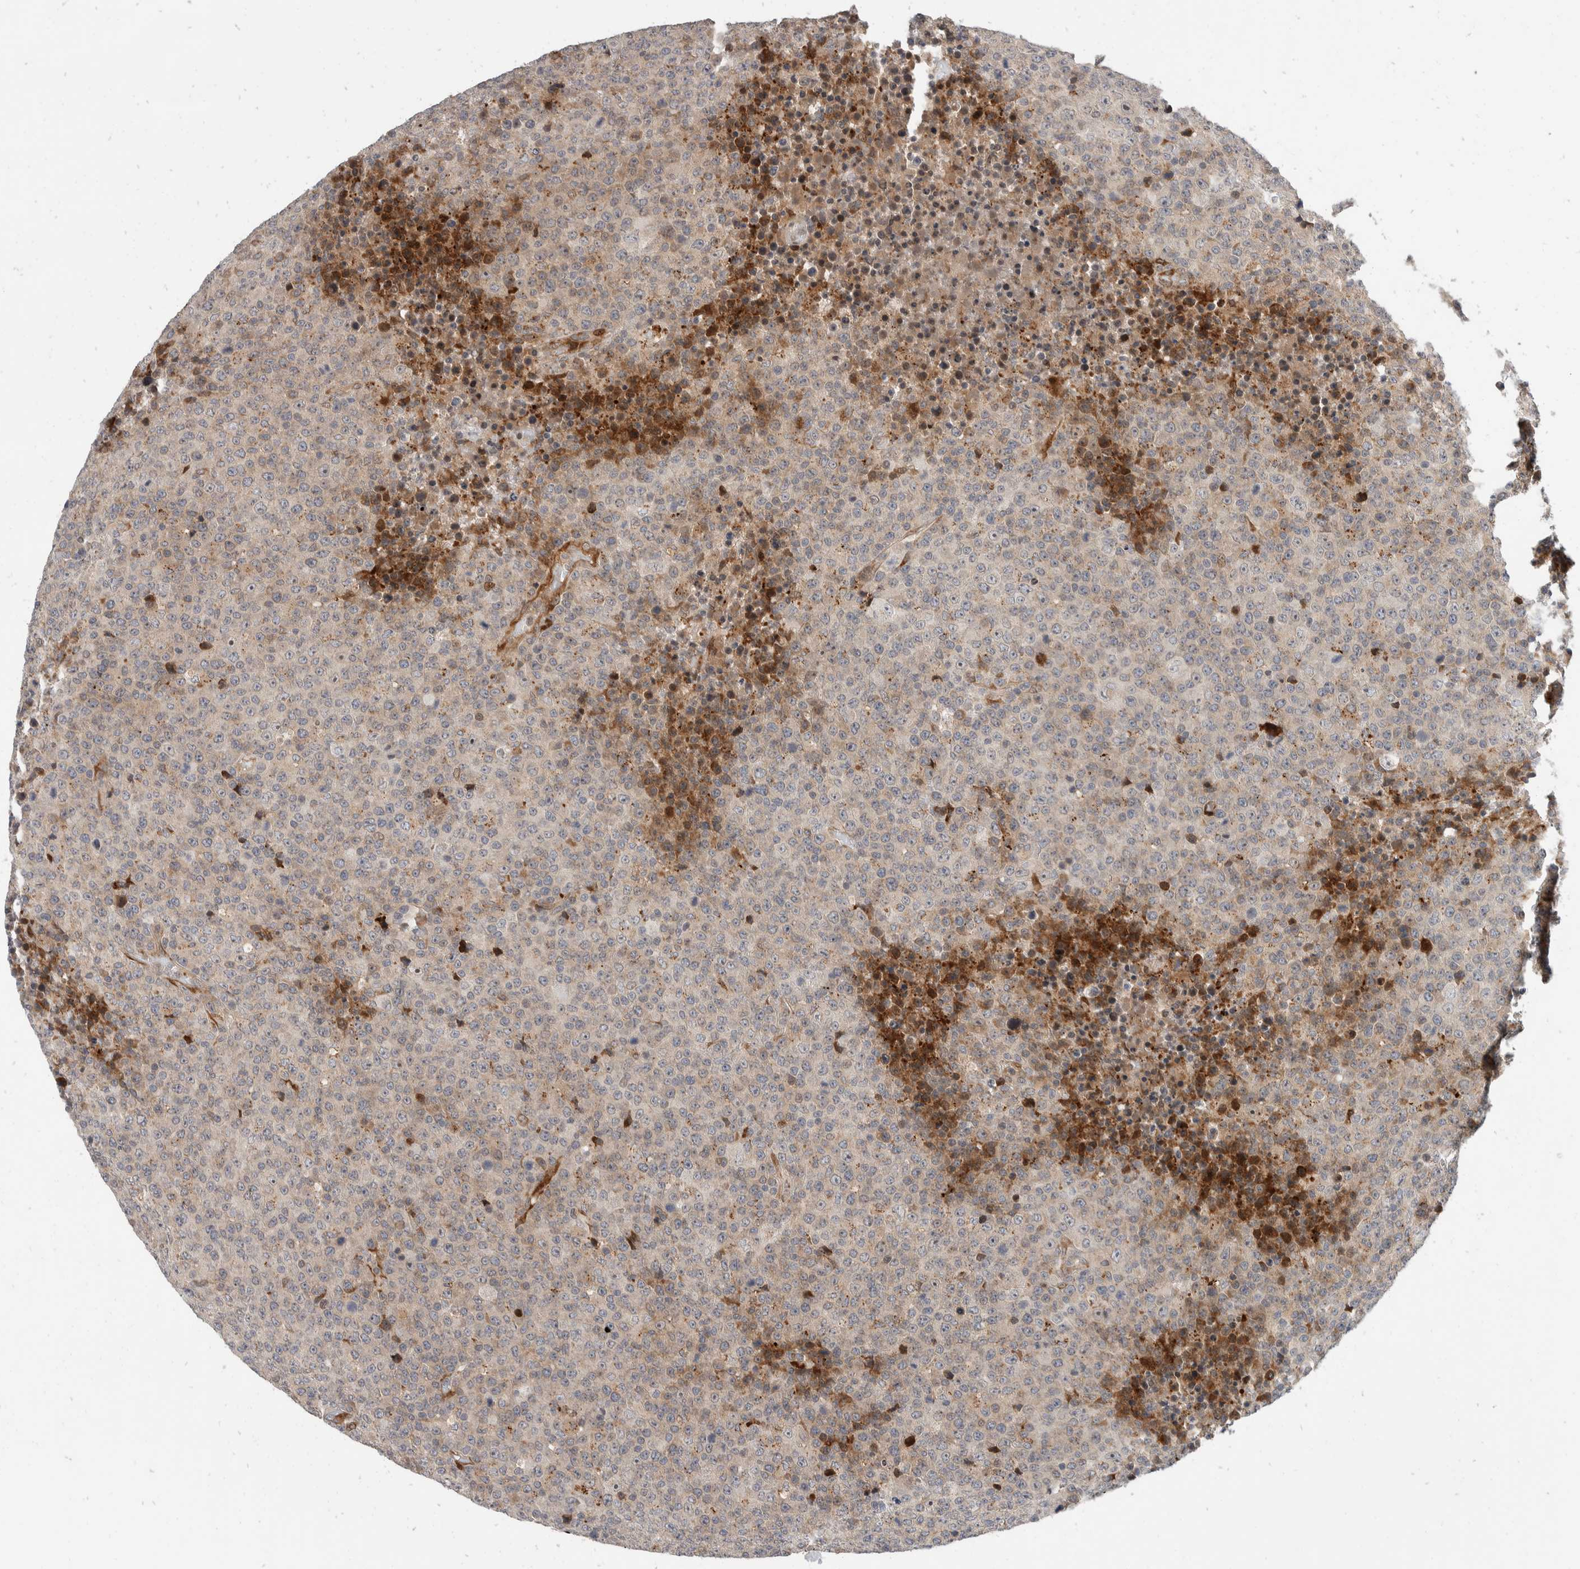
{"staining": {"intensity": "weak", "quantity": "<25%", "location": "cytoplasmic/membranous"}, "tissue": "lymphoma", "cell_type": "Tumor cells", "image_type": "cancer", "snomed": [{"axis": "morphology", "description": "Malignant lymphoma, non-Hodgkin's type, High grade"}, {"axis": "topography", "description": "Lymph node"}], "caption": "Human high-grade malignant lymphoma, non-Hodgkin's type stained for a protein using IHC reveals no staining in tumor cells.", "gene": "ZNF703", "patient": {"sex": "male", "age": 13}}